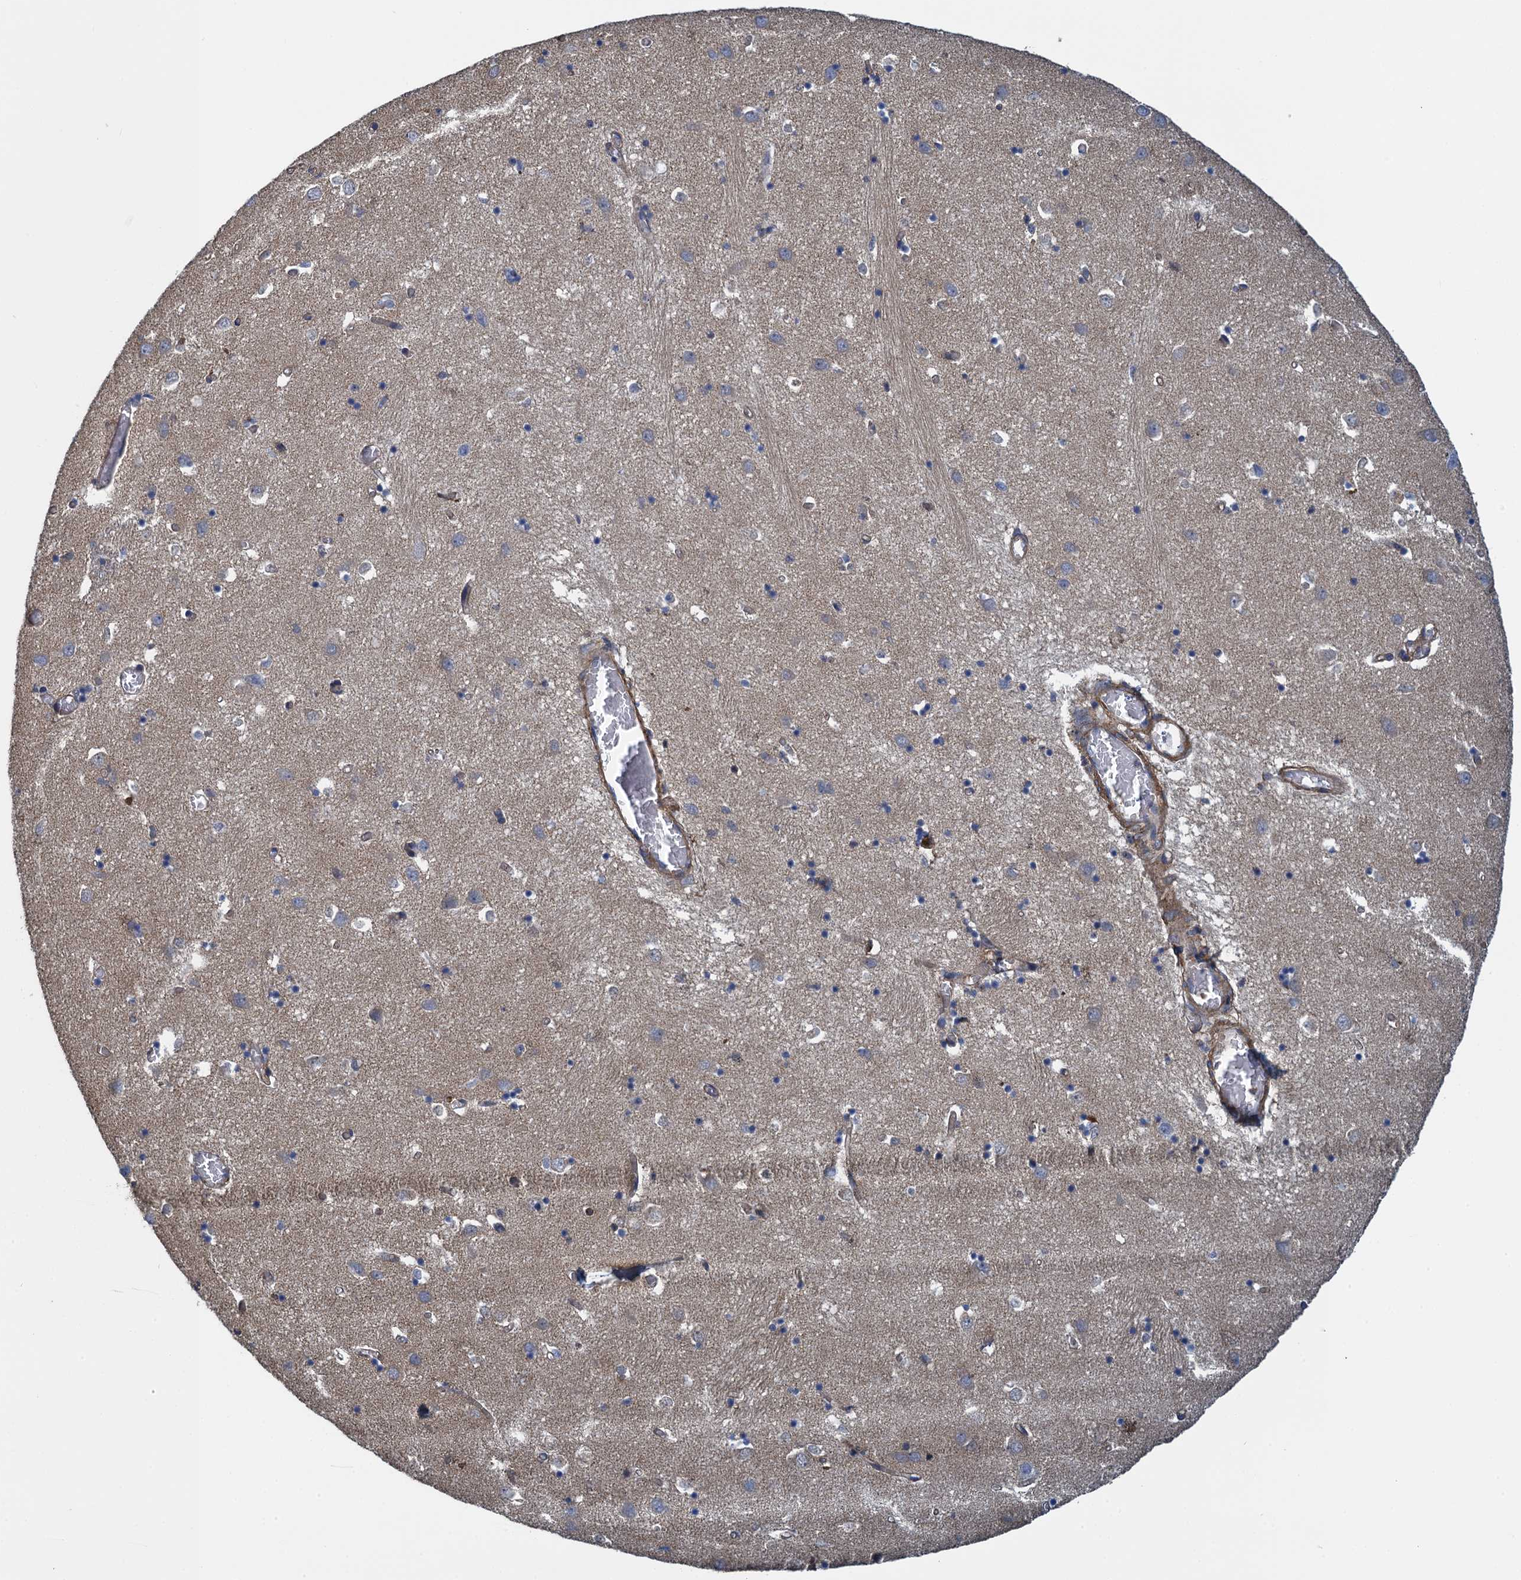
{"staining": {"intensity": "weak", "quantity": "<25%", "location": "cytoplasmic/membranous"}, "tissue": "caudate", "cell_type": "Glial cells", "image_type": "normal", "snomed": [{"axis": "morphology", "description": "Normal tissue, NOS"}, {"axis": "topography", "description": "Lateral ventricle wall"}], "caption": "Unremarkable caudate was stained to show a protein in brown. There is no significant positivity in glial cells. (DAB immunohistochemistry (IHC) visualized using brightfield microscopy, high magnification).", "gene": "PROSER2", "patient": {"sex": "male", "age": 70}}